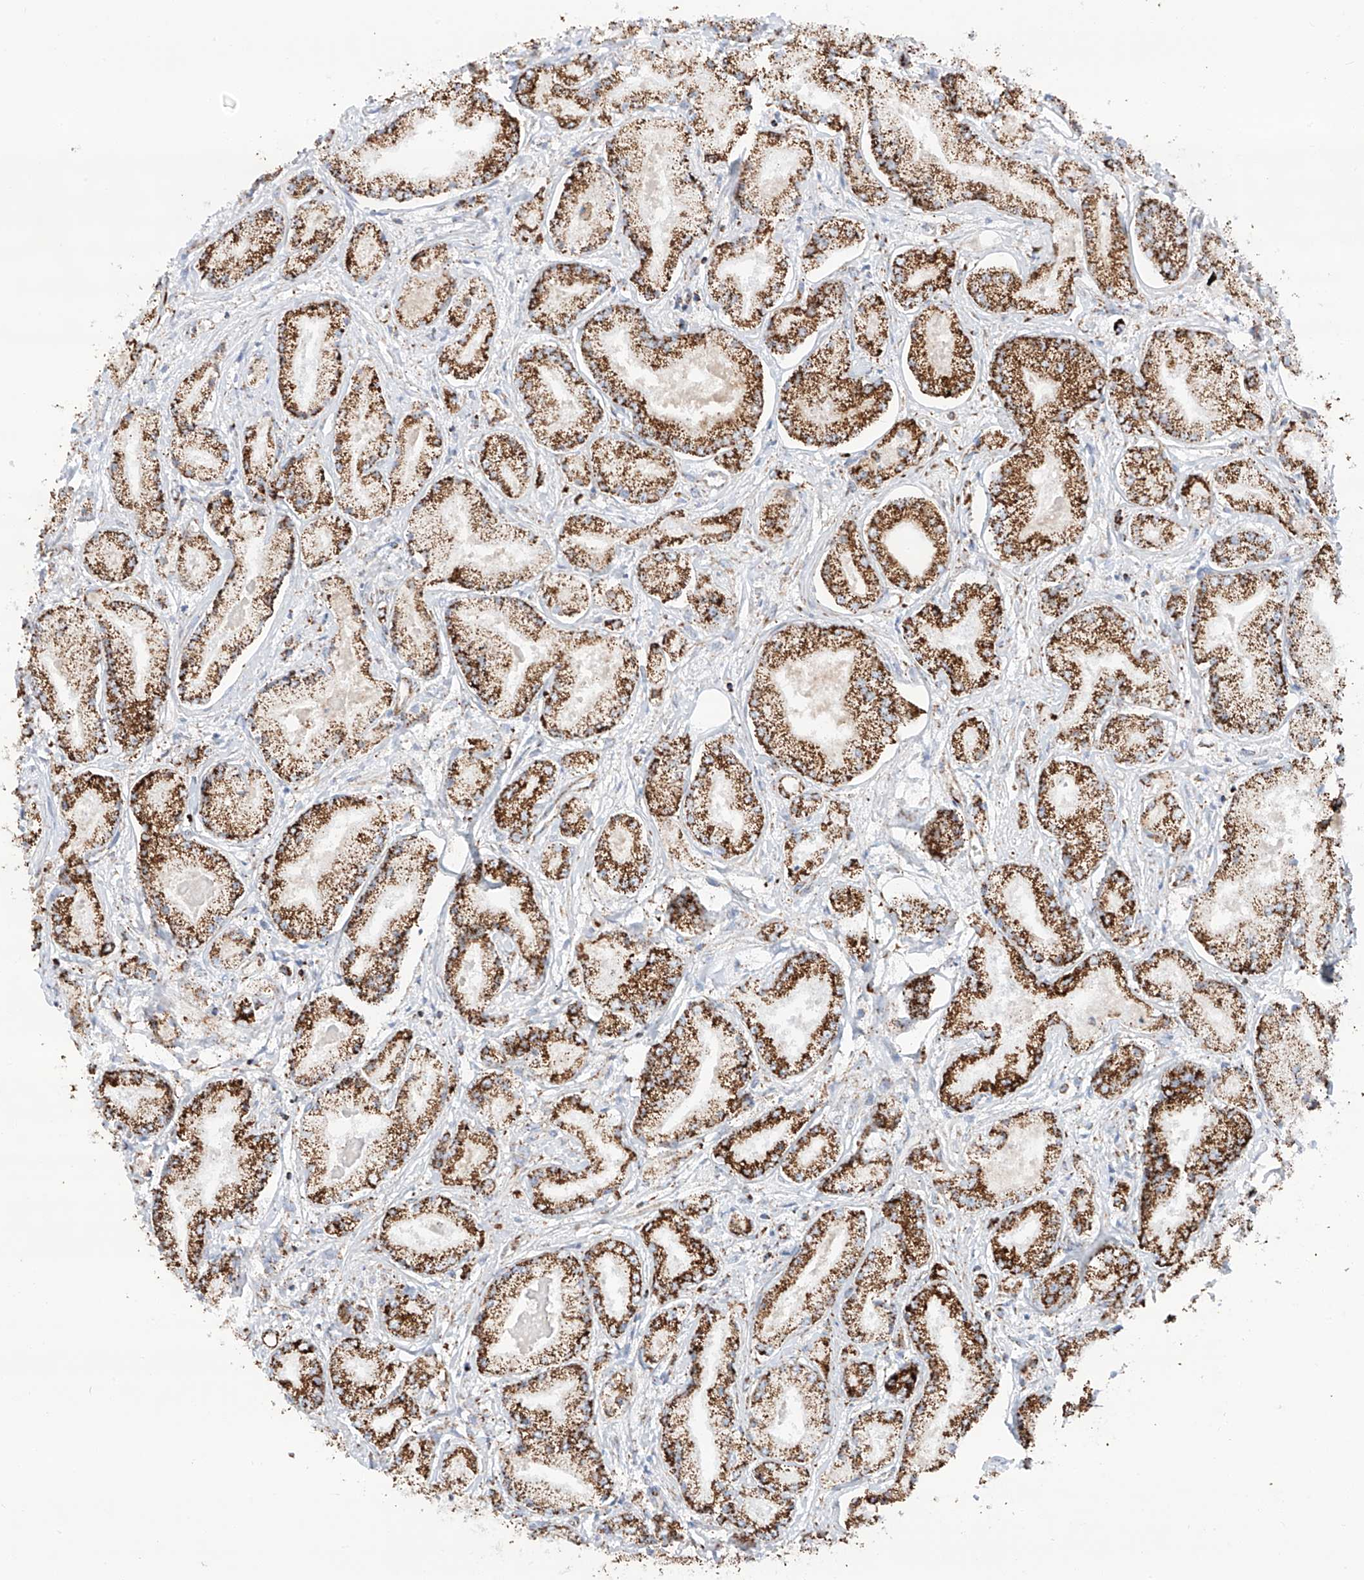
{"staining": {"intensity": "strong", "quantity": ">75%", "location": "cytoplasmic/membranous"}, "tissue": "prostate cancer", "cell_type": "Tumor cells", "image_type": "cancer", "snomed": [{"axis": "morphology", "description": "Adenocarcinoma, Low grade"}, {"axis": "topography", "description": "Prostate"}], "caption": "This photomicrograph displays immunohistochemistry (IHC) staining of human prostate cancer (adenocarcinoma (low-grade)), with high strong cytoplasmic/membranous expression in about >75% of tumor cells.", "gene": "TTC27", "patient": {"sex": "male", "age": 60}}